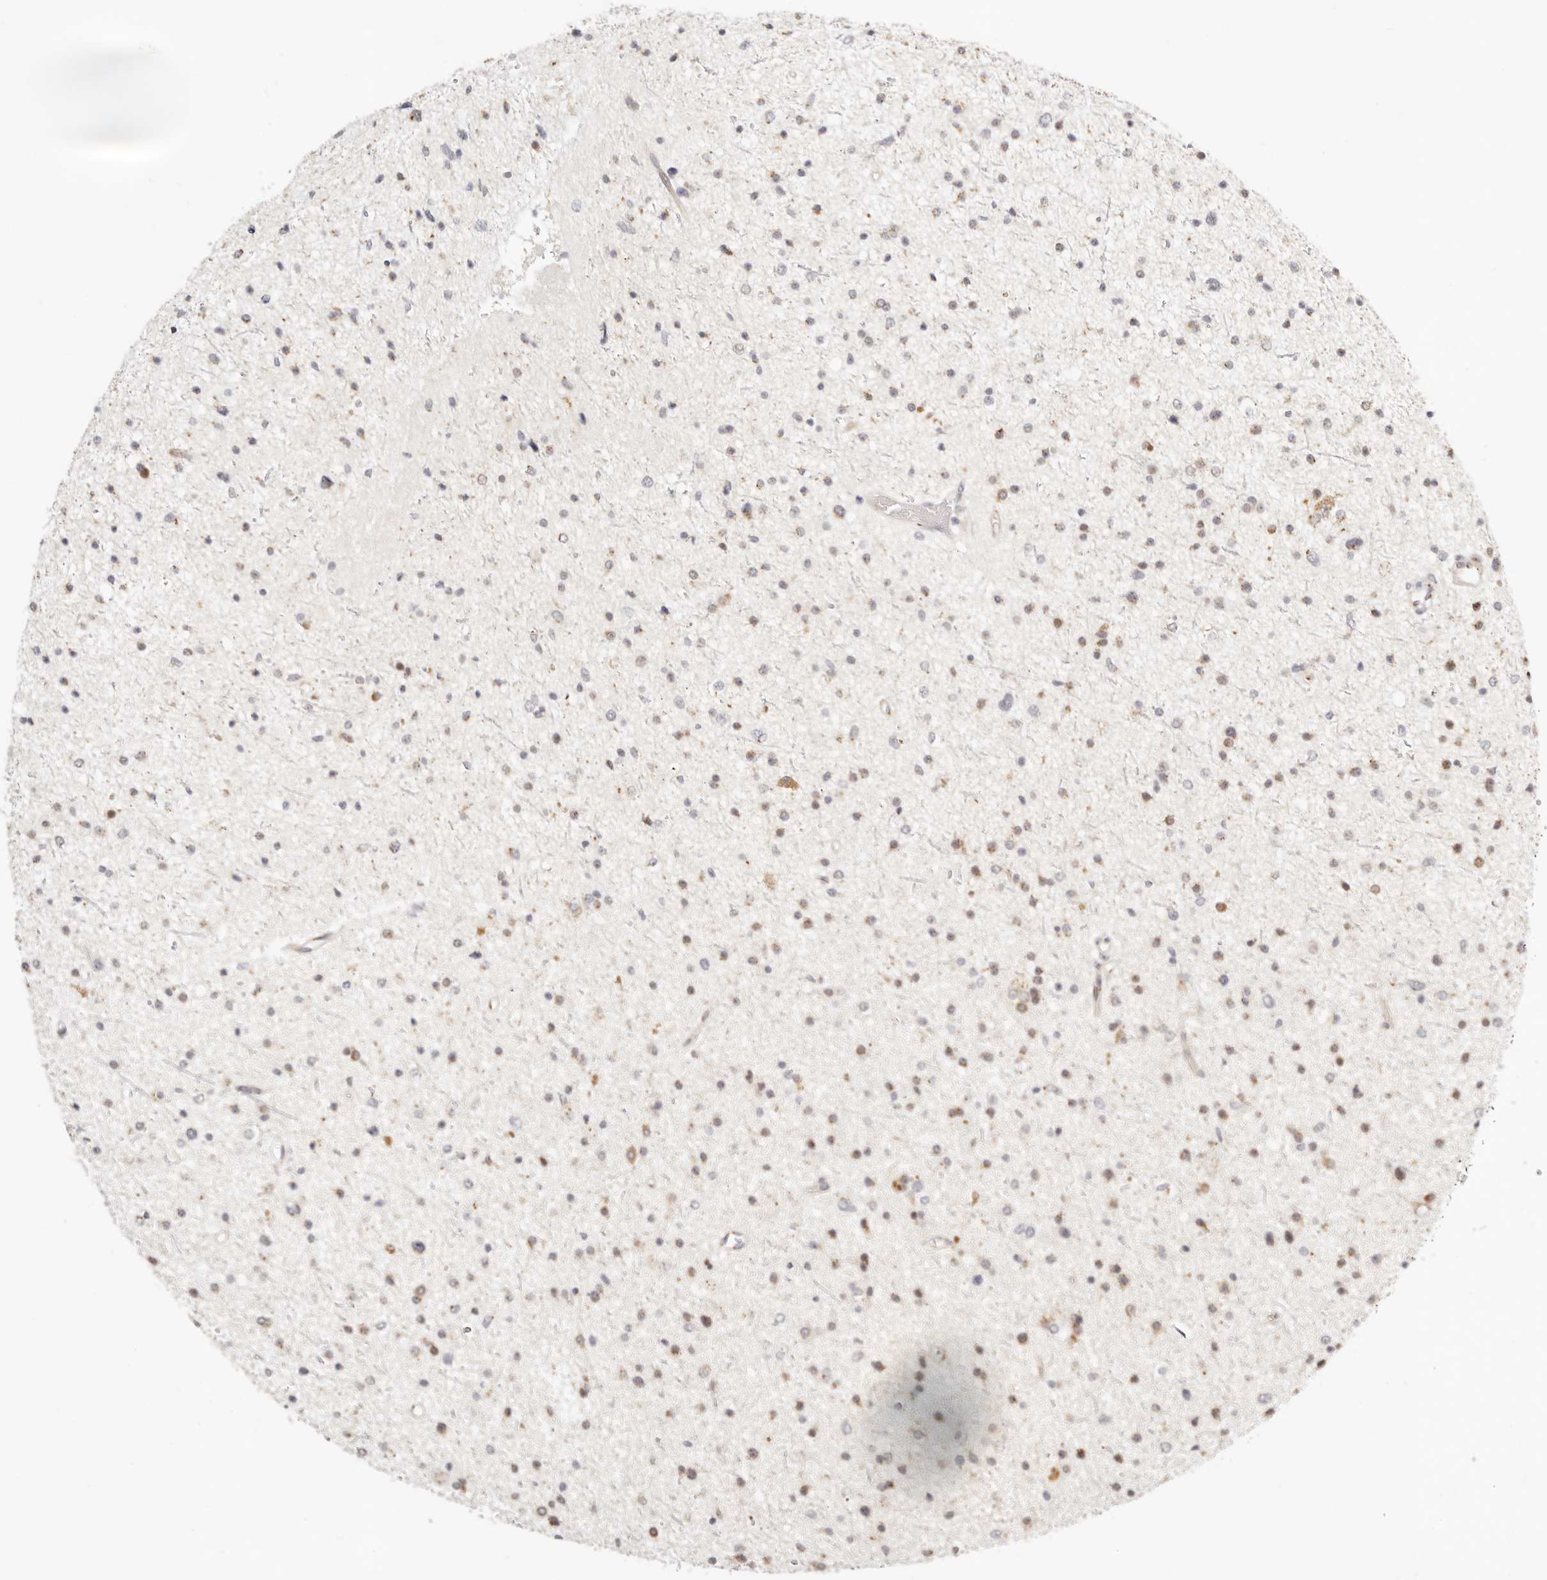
{"staining": {"intensity": "moderate", "quantity": "25%-75%", "location": "cytoplasmic/membranous"}, "tissue": "glioma", "cell_type": "Tumor cells", "image_type": "cancer", "snomed": [{"axis": "morphology", "description": "Glioma, malignant, Low grade"}, {"axis": "topography", "description": "Brain"}], "caption": "Malignant glioma (low-grade) stained with a brown dye reveals moderate cytoplasmic/membranous positive expression in approximately 25%-75% of tumor cells.", "gene": "FAM20B", "patient": {"sex": "female", "age": 37}}